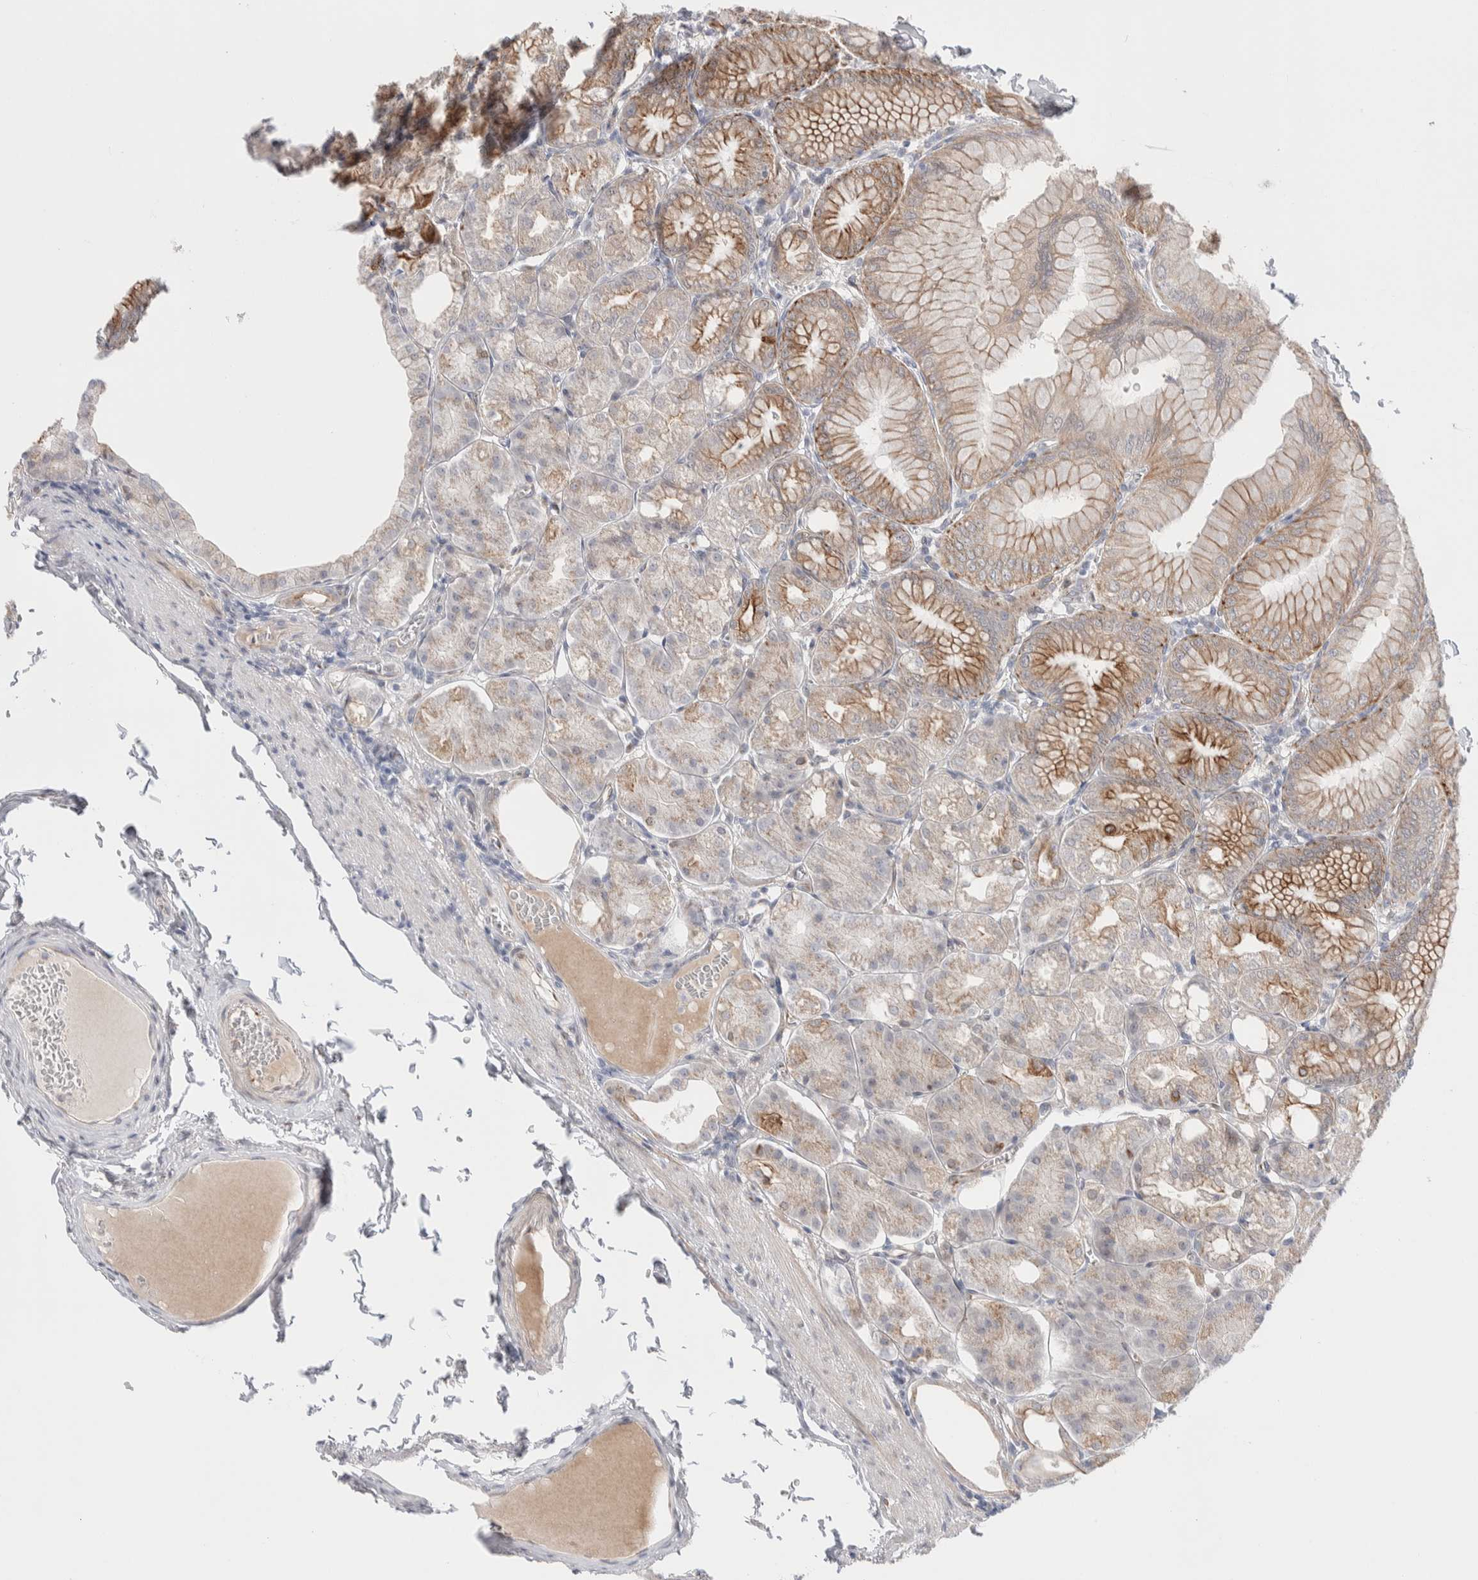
{"staining": {"intensity": "strong", "quantity": "25%-75%", "location": "cytoplasmic/membranous"}, "tissue": "stomach", "cell_type": "Glandular cells", "image_type": "normal", "snomed": [{"axis": "morphology", "description": "Normal tissue, NOS"}, {"axis": "topography", "description": "Stomach, lower"}], "caption": "Protein positivity by immunohistochemistry demonstrates strong cytoplasmic/membranous staining in approximately 25%-75% of glandular cells in normal stomach.", "gene": "C1orf112", "patient": {"sex": "male", "age": 71}}